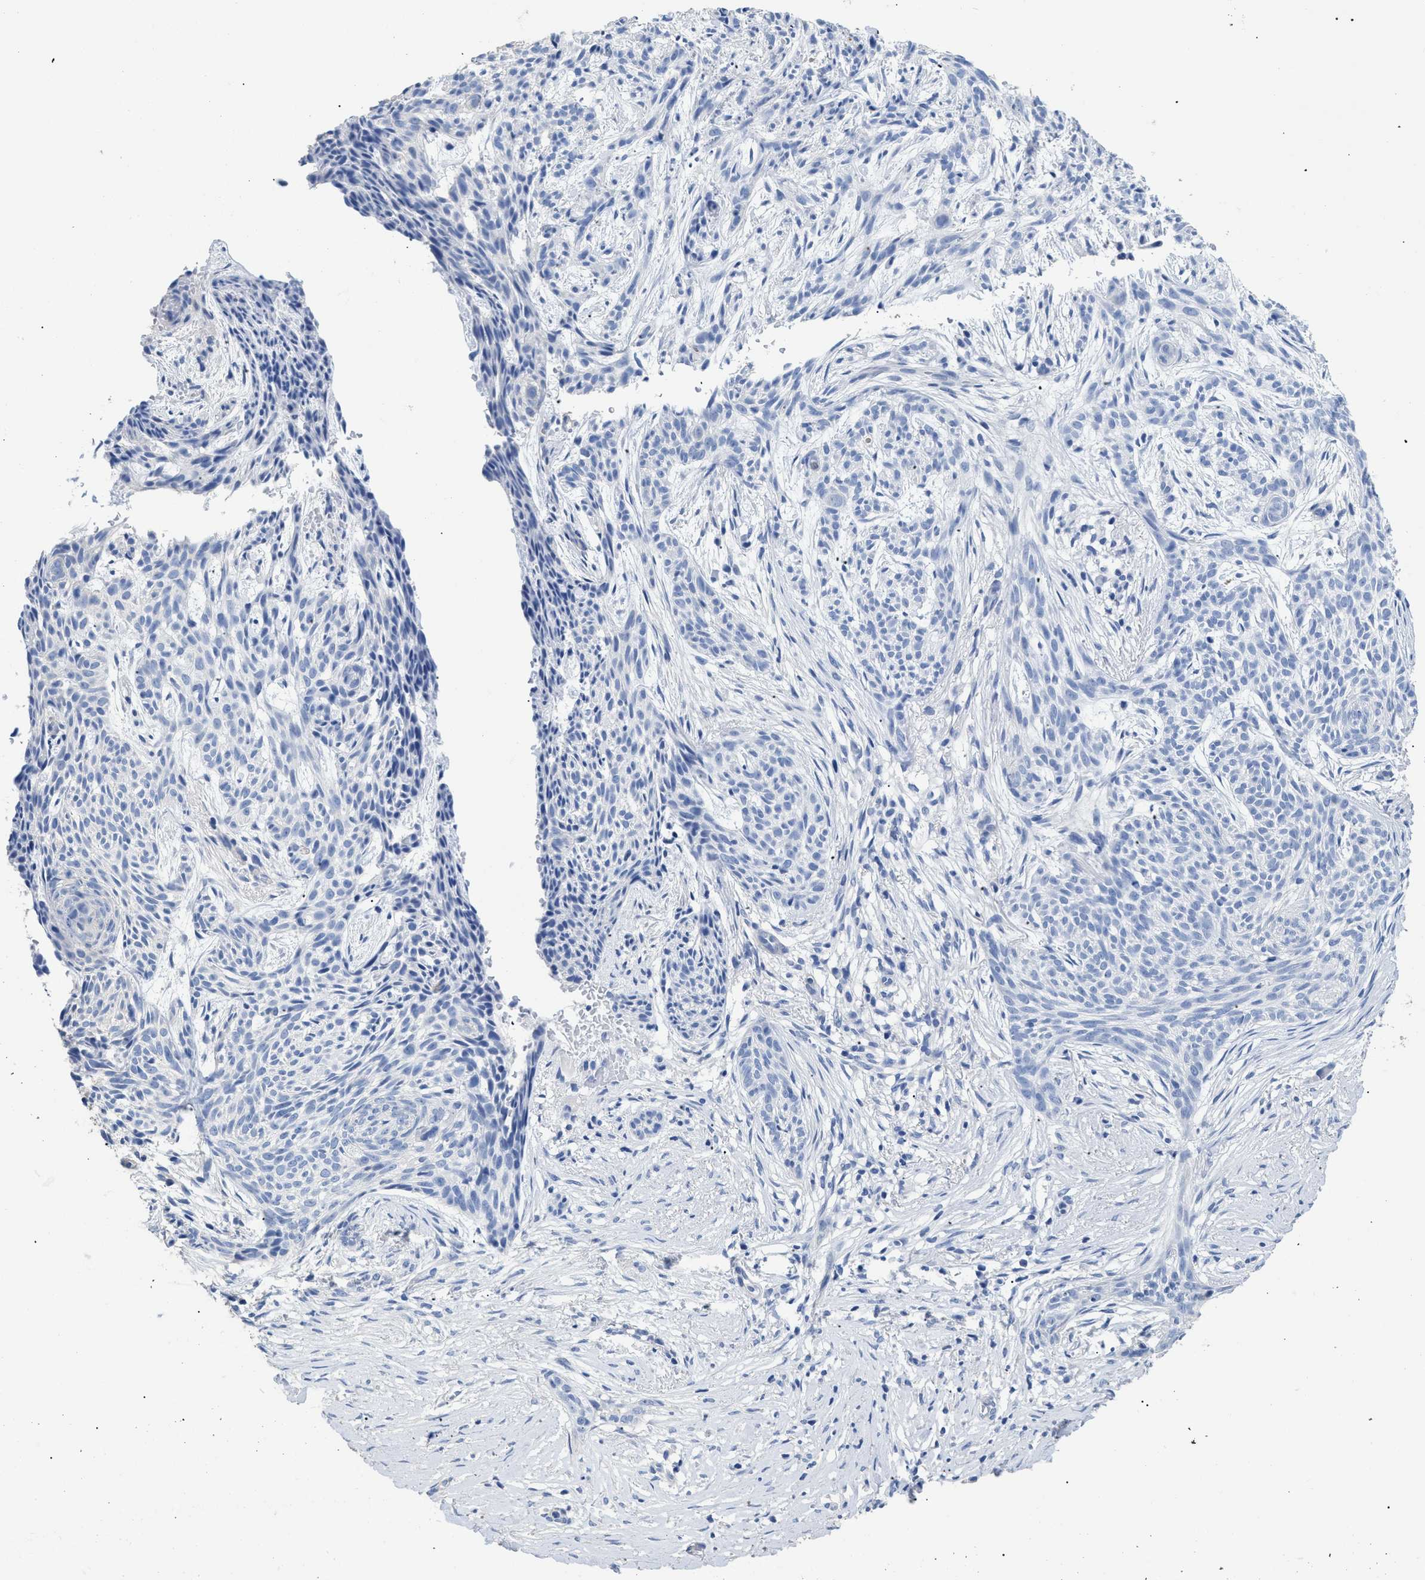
{"staining": {"intensity": "negative", "quantity": "none", "location": "none"}, "tissue": "skin cancer", "cell_type": "Tumor cells", "image_type": "cancer", "snomed": [{"axis": "morphology", "description": "Basal cell carcinoma"}, {"axis": "topography", "description": "Skin"}], "caption": "Micrograph shows no protein staining in tumor cells of basal cell carcinoma (skin) tissue.", "gene": "DLC1", "patient": {"sex": "female", "age": 59}}